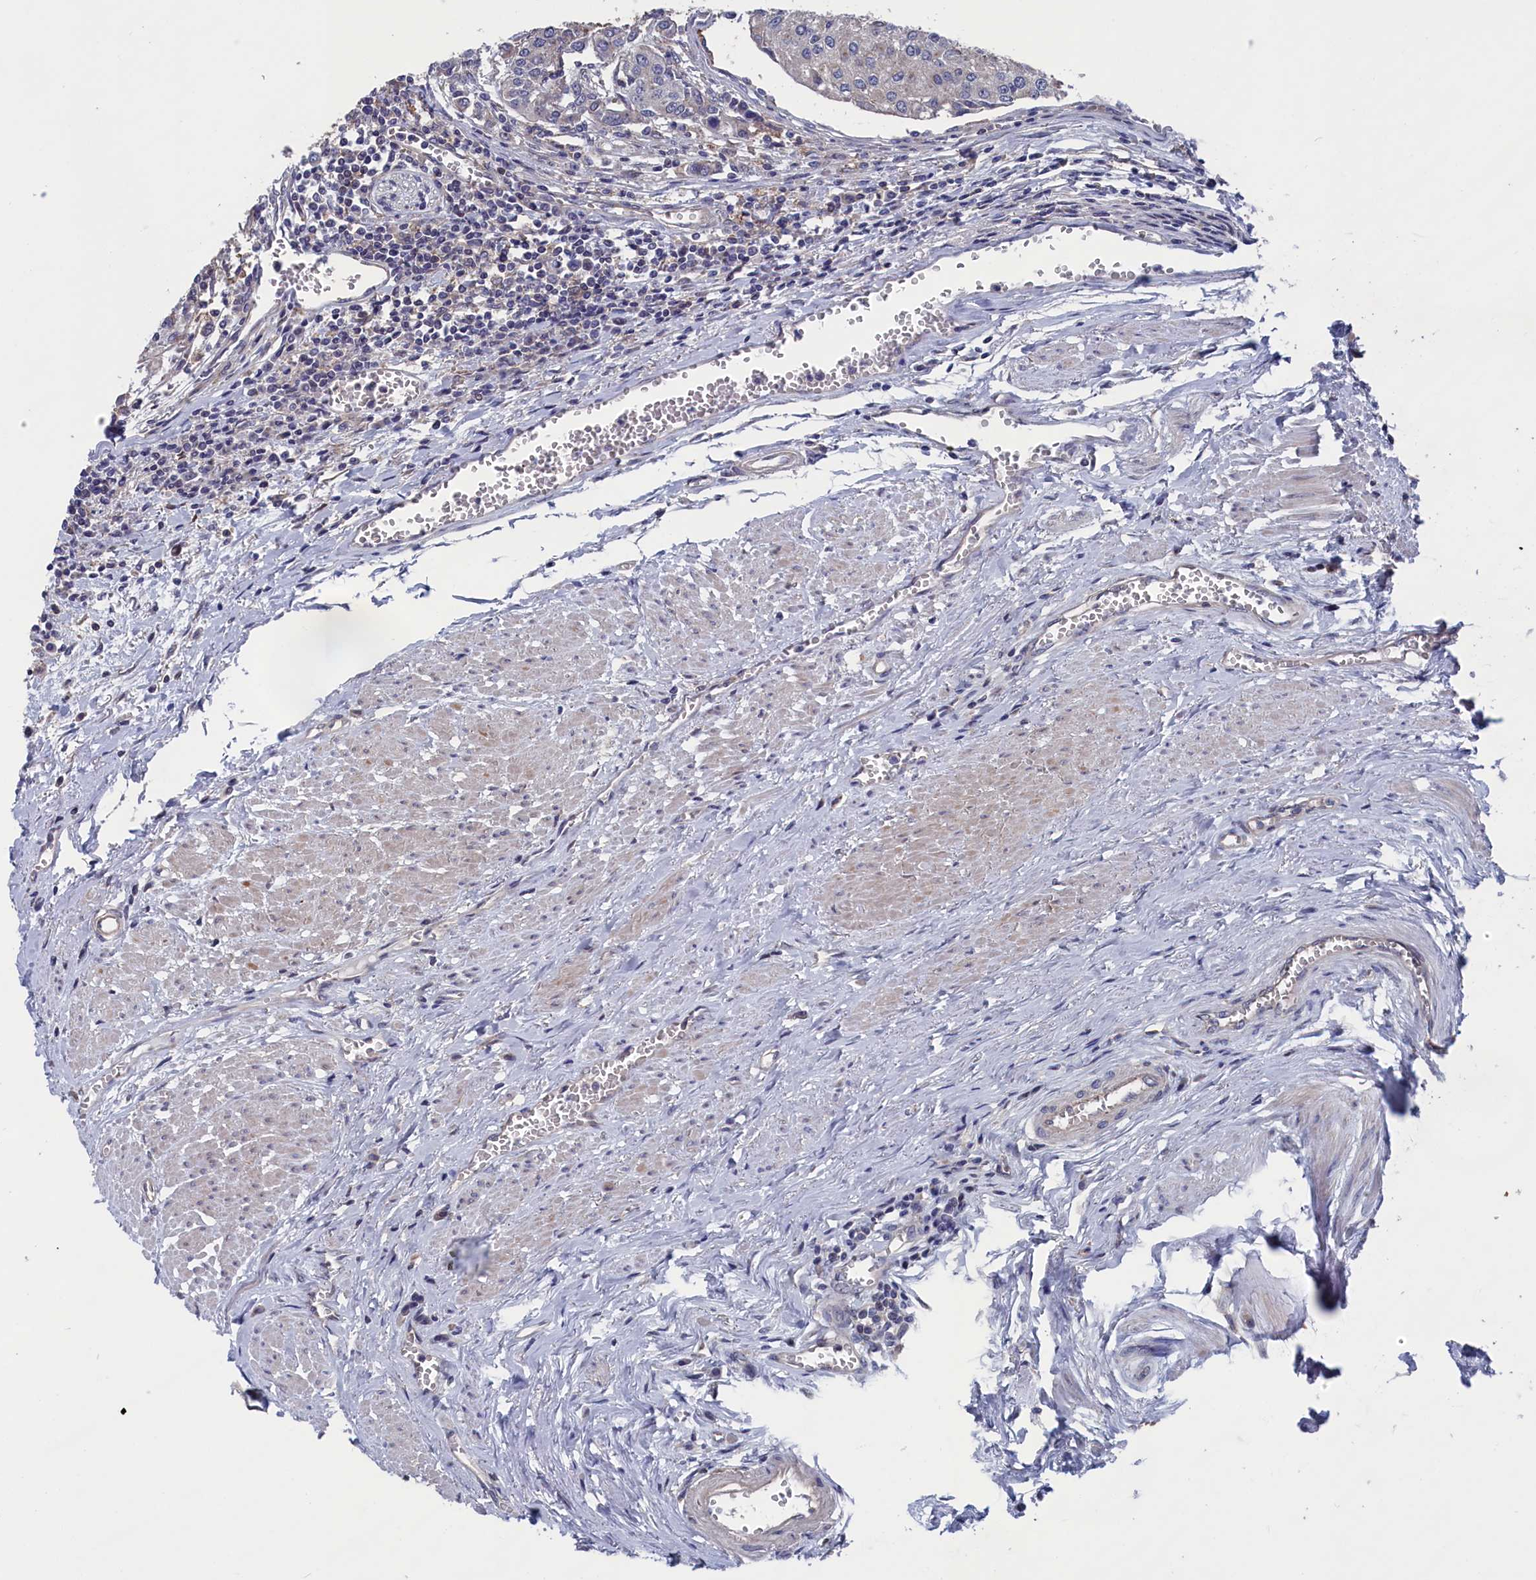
{"staining": {"intensity": "negative", "quantity": "none", "location": "none"}, "tissue": "urothelial cancer", "cell_type": "Tumor cells", "image_type": "cancer", "snomed": [{"axis": "morphology", "description": "Urothelial carcinoma, High grade"}, {"axis": "topography", "description": "Urinary bladder"}], "caption": "Immunohistochemistry histopathology image of neoplastic tissue: human urothelial cancer stained with DAB (3,3'-diaminobenzidine) exhibits no significant protein staining in tumor cells.", "gene": "SPATA13", "patient": {"sex": "female", "age": 85}}